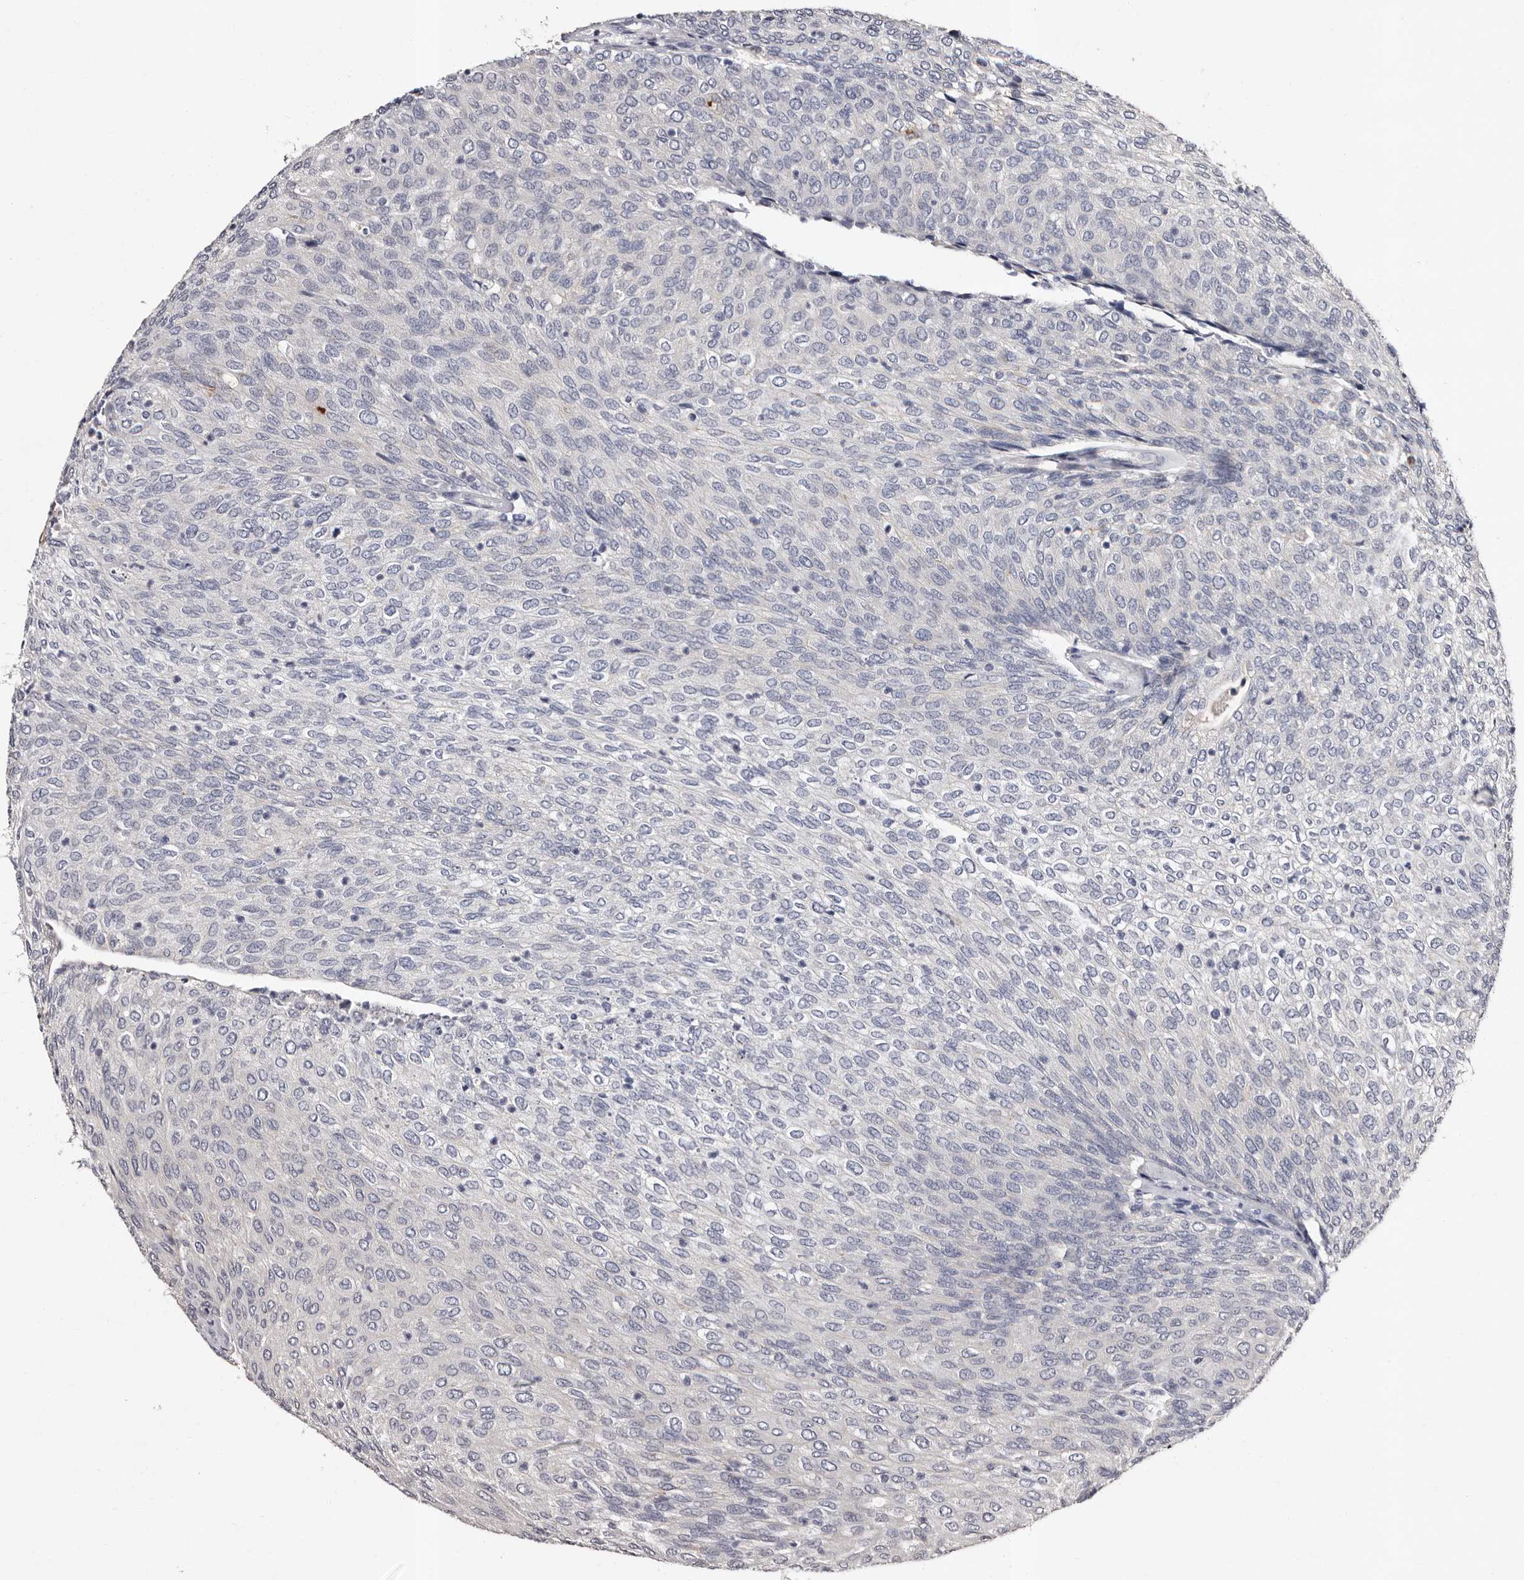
{"staining": {"intensity": "negative", "quantity": "none", "location": "none"}, "tissue": "urothelial cancer", "cell_type": "Tumor cells", "image_type": "cancer", "snomed": [{"axis": "morphology", "description": "Urothelial carcinoma, Low grade"}, {"axis": "topography", "description": "Urinary bladder"}], "caption": "Tumor cells show no significant protein staining in urothelial carcinoma (low-grade).", "gene": "FAM91A1", "patient": {"sex": "female", "age": 79}}